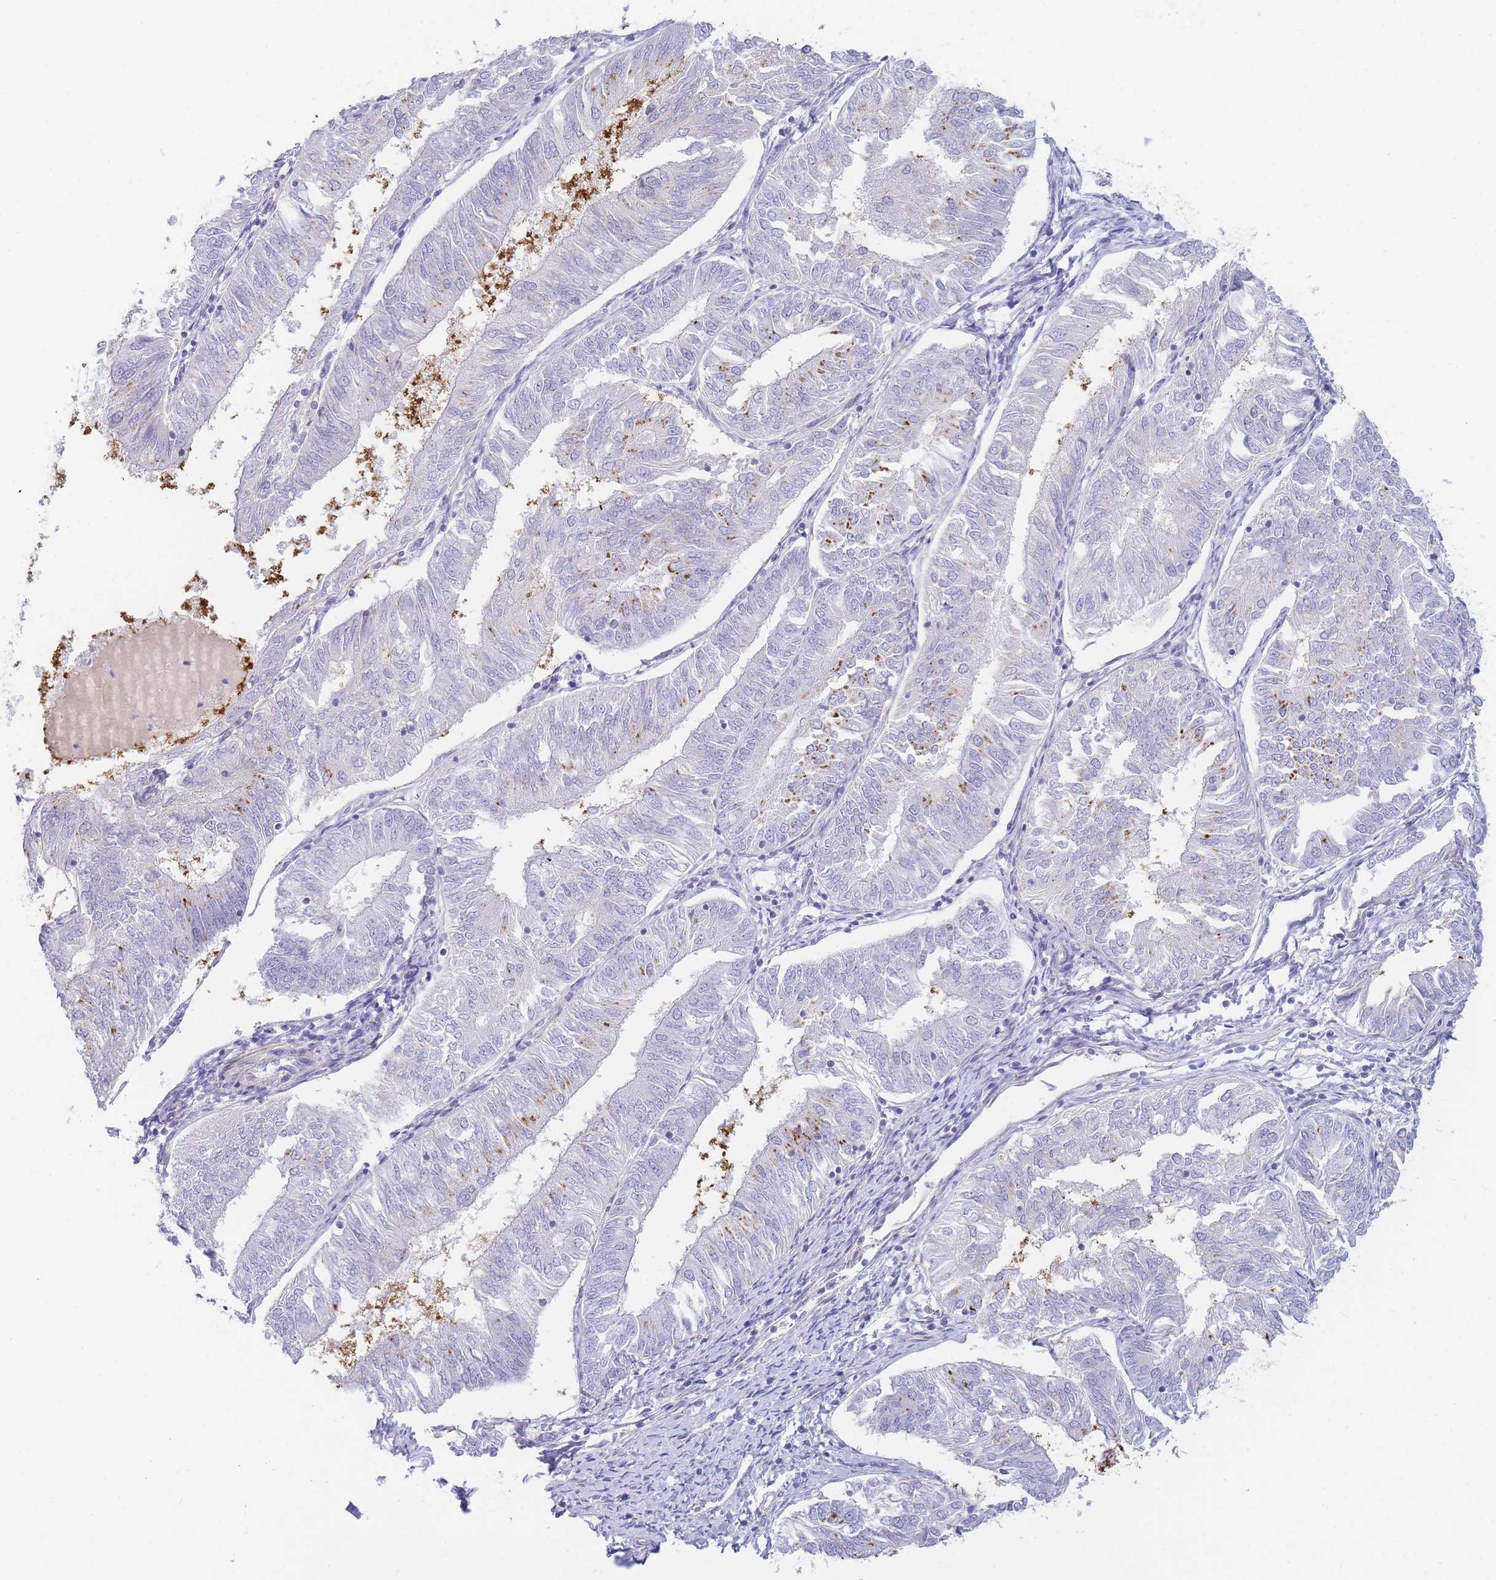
{"staining": {"intensity": "negative", "quantity": "none", "location": "none"}, "tissue": "endometrial cancer", "cell_type": "Tumor cells", "image_type": "cancer", "snomed": [{"axis": "morphology", "description": "Adenocarcinoma, NOS"}, {"axis": "topography", "description": "Endometrium"}], "caption": "IHC image of neoplastic tissue: endometrial cancer (adenocarcinoma) stained with DAB (3,3'-diaminobenzidine) shows no significant protein expression in tumor cells. (DAB (3,3'-diaminobenzidine) immunohistochemistry (IHC) with hematoxylin counter stain).", "gene": "NKX1-2", "patient": {"sex": "female", "age": 58}}